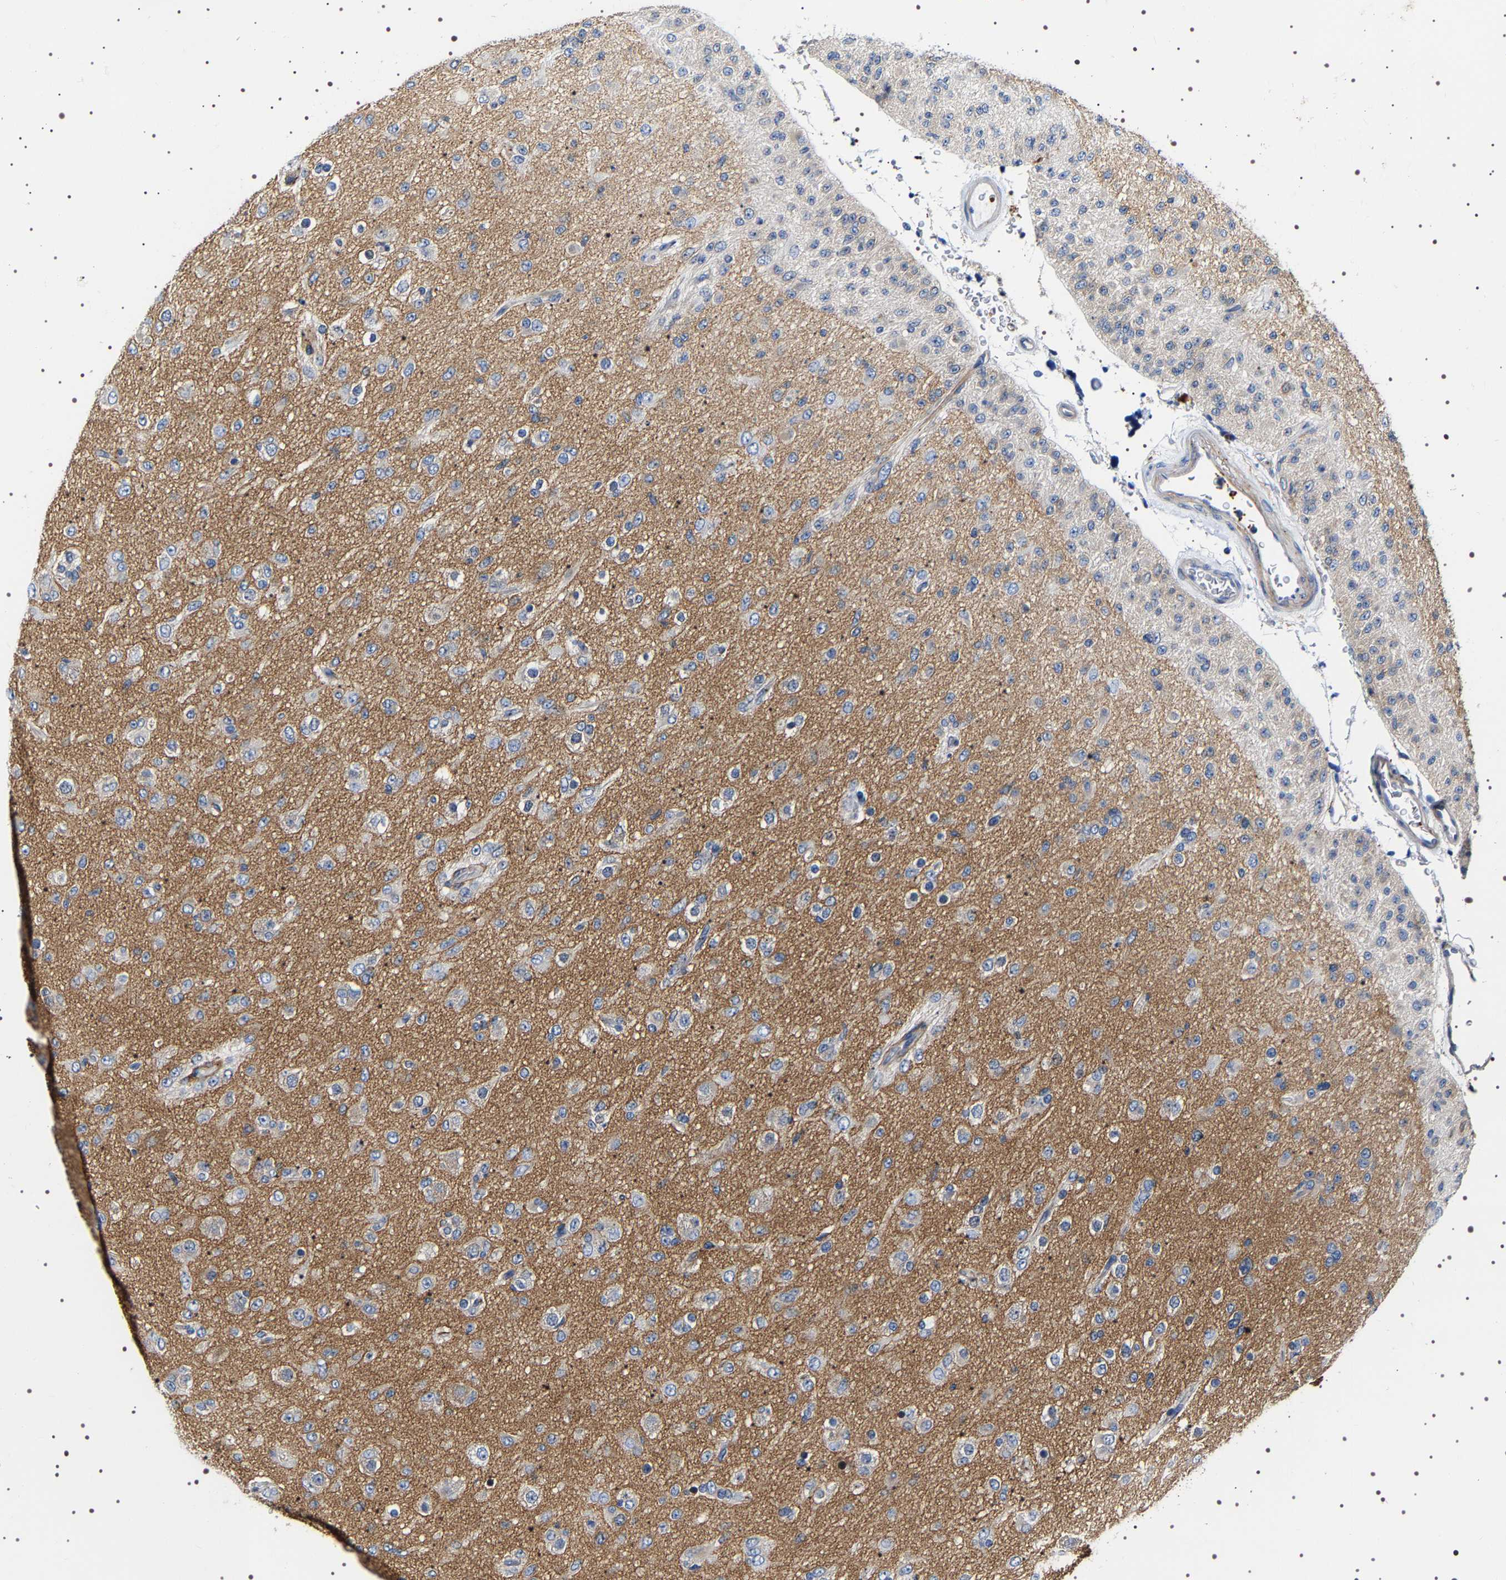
{"staining": {"intensity": "weak", "quantity": "<25%", "location": "cytoplasmic/membranous"}, "tissue": "glioma", "cell_type": "Tumor cells", "image_type": "cancer", "snomed": [{"axis": "morphology", "description": "Glioma, malignant, Low grade"}, {"axis": "topography", "description": "Brain"}], "caption": "An image of human malignant glioma (low-grade) is negative for staining in tumor cells.", "gene": "SQLE", "patient": {"sex": "male", "age": 65}}